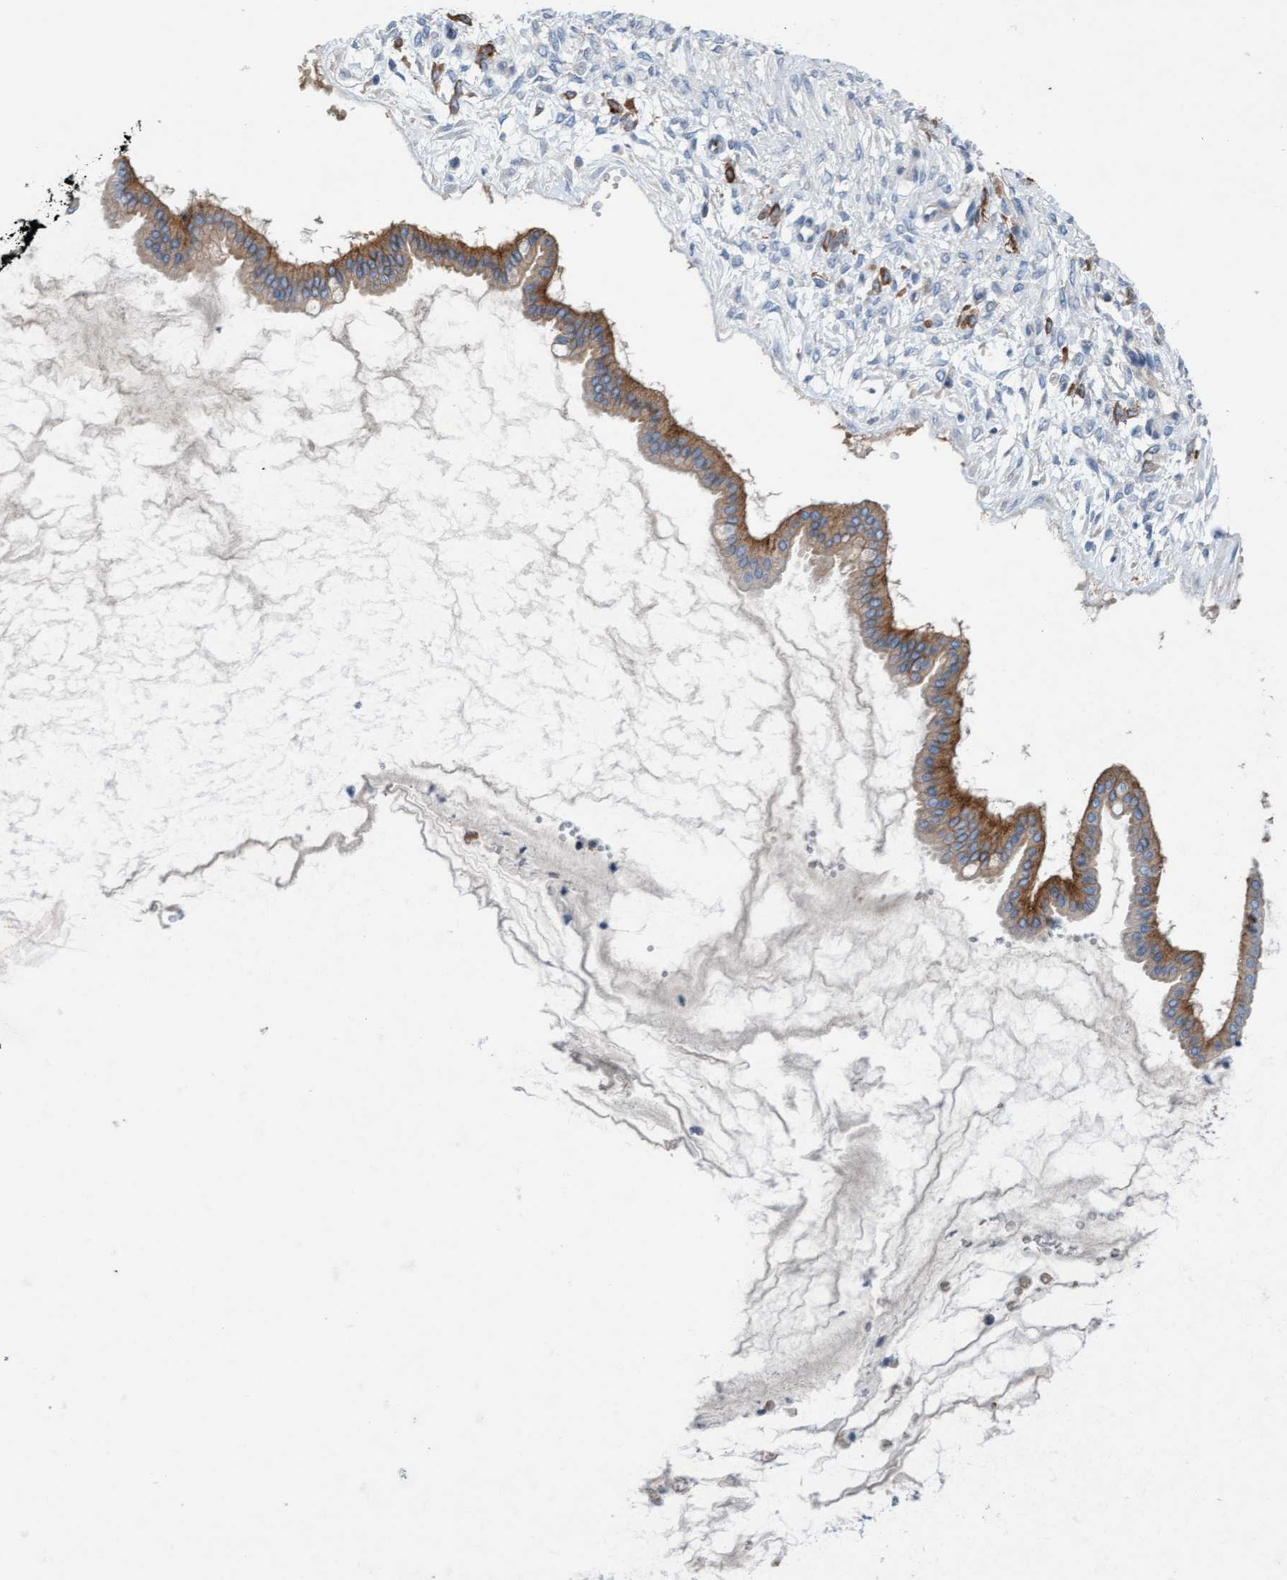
{"staining": {"intensity": "moderate", "quantity": ">75%", "location": "cytoplasmic/membranous"}, "tissue": "ovarian cancer", "cell_type": "Tumor cells", "image_type": "cancer", "snomed": [{"axis": "morphology", "description": "Cystadenocarcinoma, mucinous, NOS"}, {"axis": "topography", "description": "Ovary"}], "caption": "Protein analysis of mucinous cystadenocarcinoma (ovarian) tissue reveals moderate cytoplasmic/membranous staining in about >75% of tumor cells.", "gene": "SIGIRR", "patient": {"sex": "female", "age": 73}}